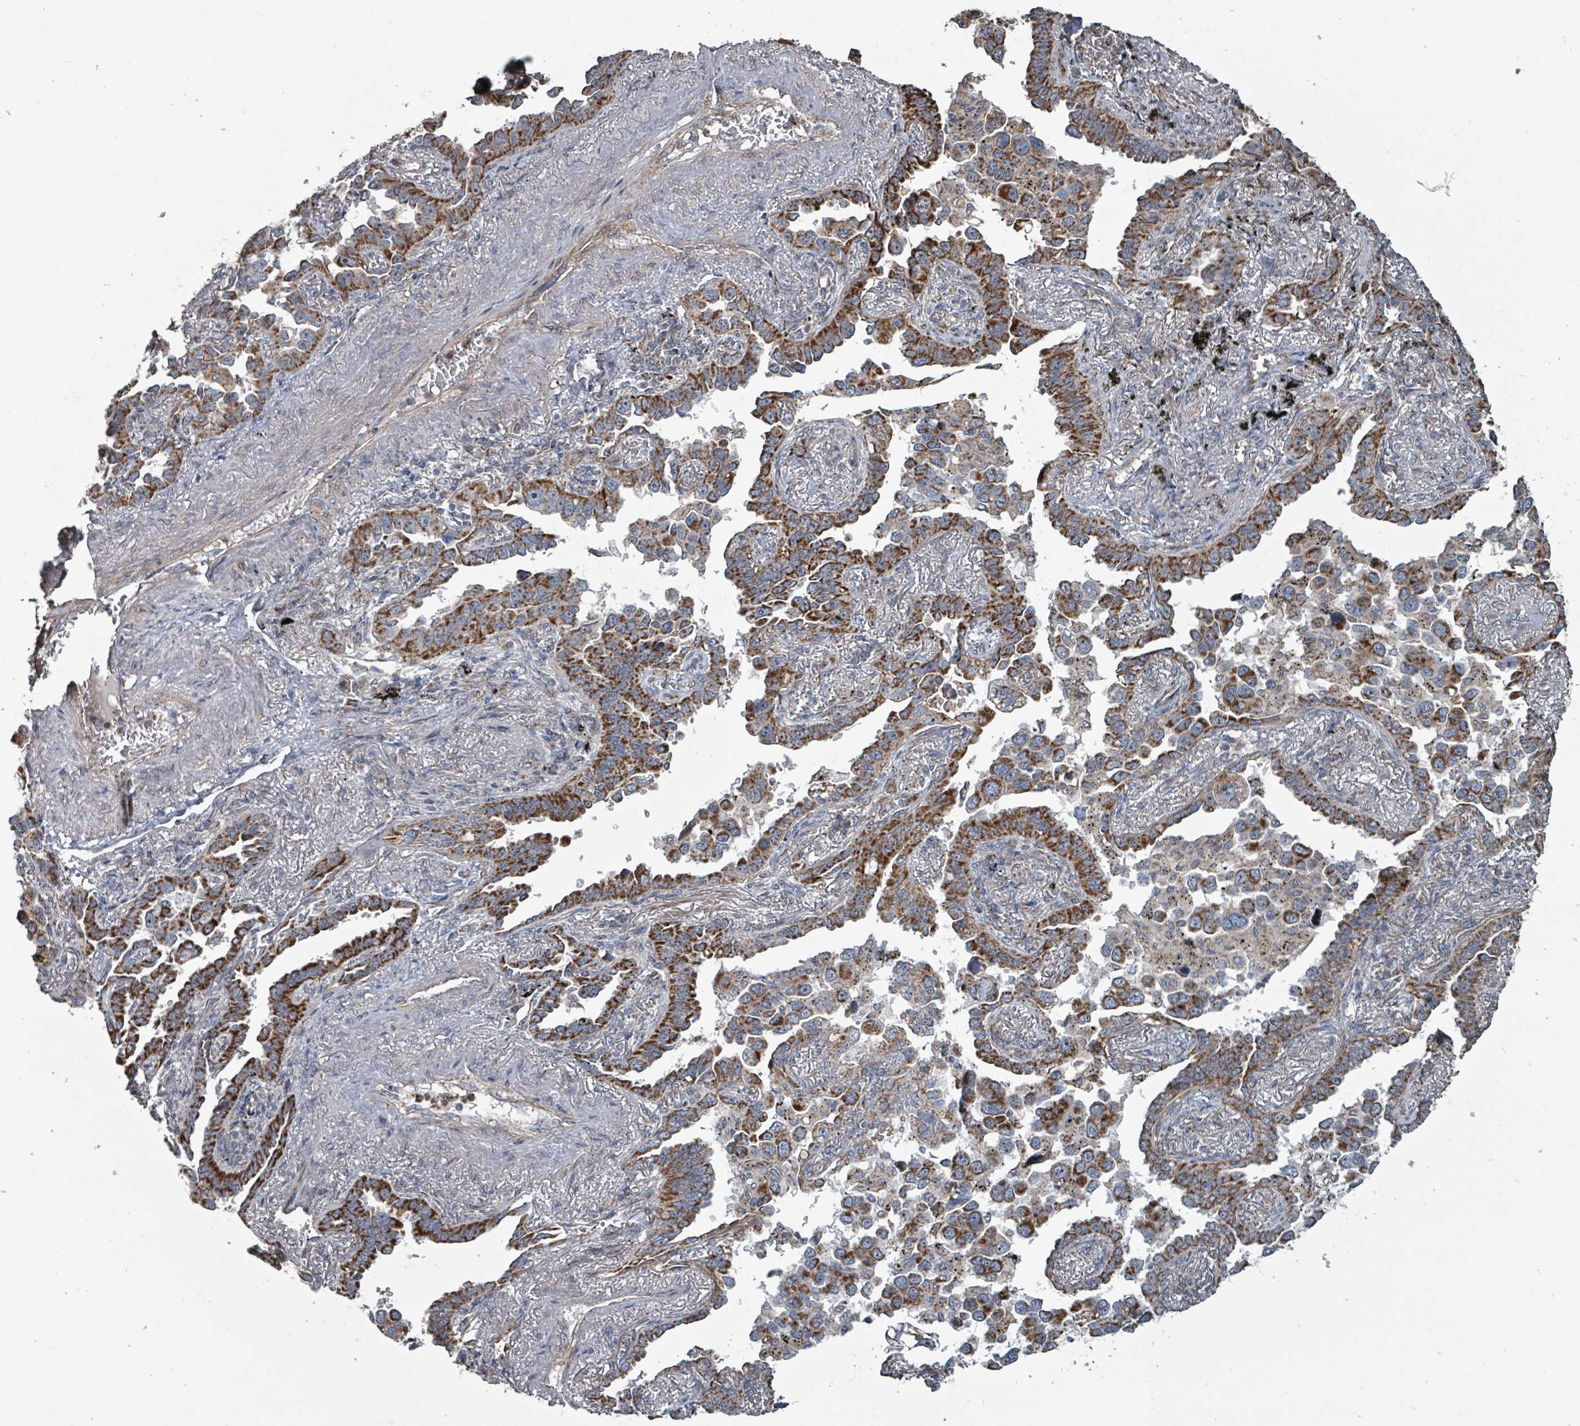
{"staining": {"intensity": "strong", "quantity": ">75%", "location": "cytoplasmic/membranous"}, "tissue": "lung cancer", "cell_type": "Tumor cells", "image_type": "cancer", "snomed": [{"axis": "morphology", "description": "Adenocarcinoma, NOS"}, {"axis": "topography", "description": "Lung"}], "caption": "The photomicrograph shows staining of lung cancer (adenocarcinoma), revealing strong cytoplasmic/membranous protein expression (brown color) within tumor cells.", "gene": "MRPL4", "patient": {"sex": "male", "age": 67}}